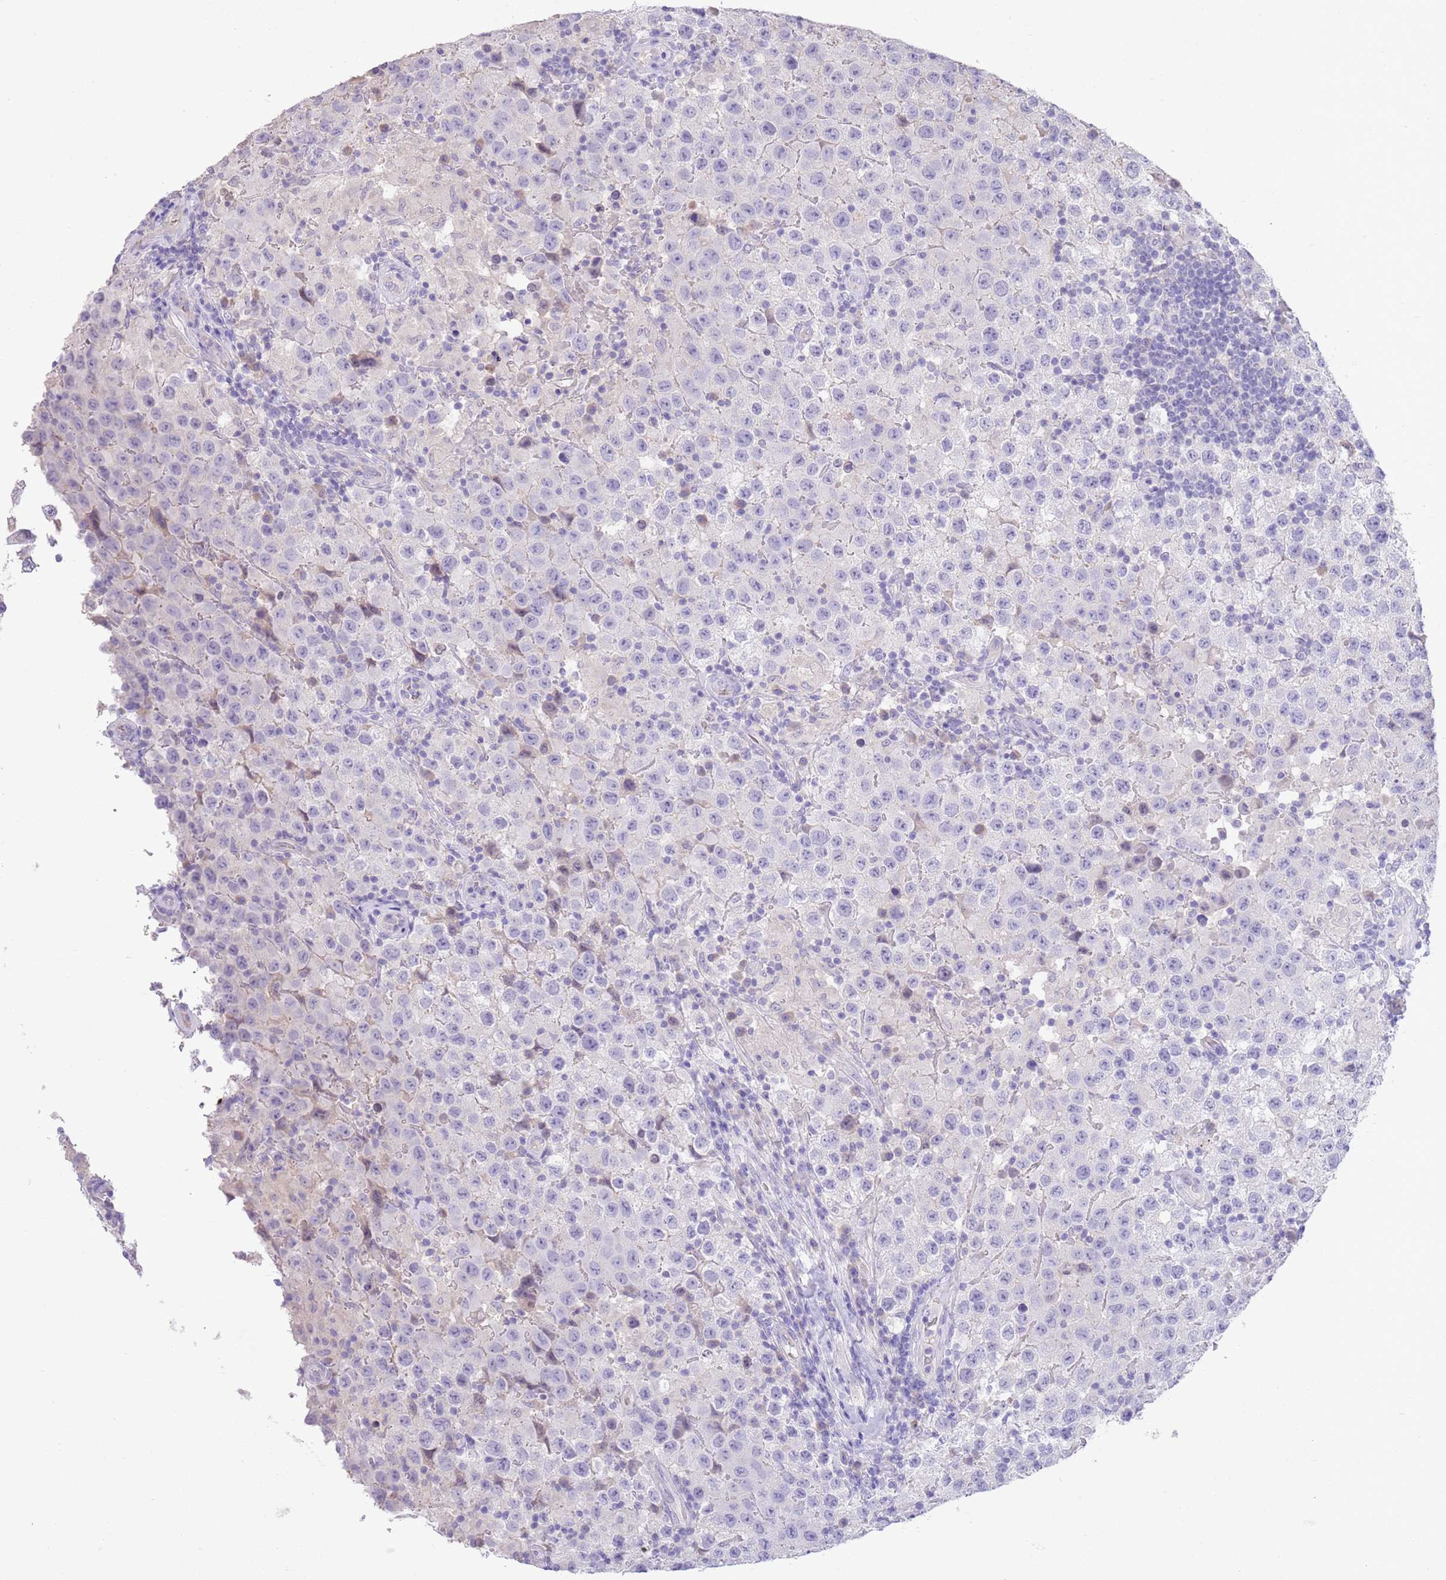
{"staining": {"intensity": "negative", "quantity": "none", "location": "none"}, "tissue": "testis cancer", "cell_type": "Tumor cells", "image_type": "cancer", "snomed": [{"axis": "morphology", "description": "Seminoma, NOS"}, {"axis": "morphology", "description": "Carcinoma, Embryonal, NOS"}, {"axis": "topography", "description": "Testis"}], "caption": "Embryonal carcinoma (testis) was stained to show a protein in brown. There is no significant expression in tumor cells.", "gene": "SFTPA1", "patient": {"sex": "male", "age": 41}}